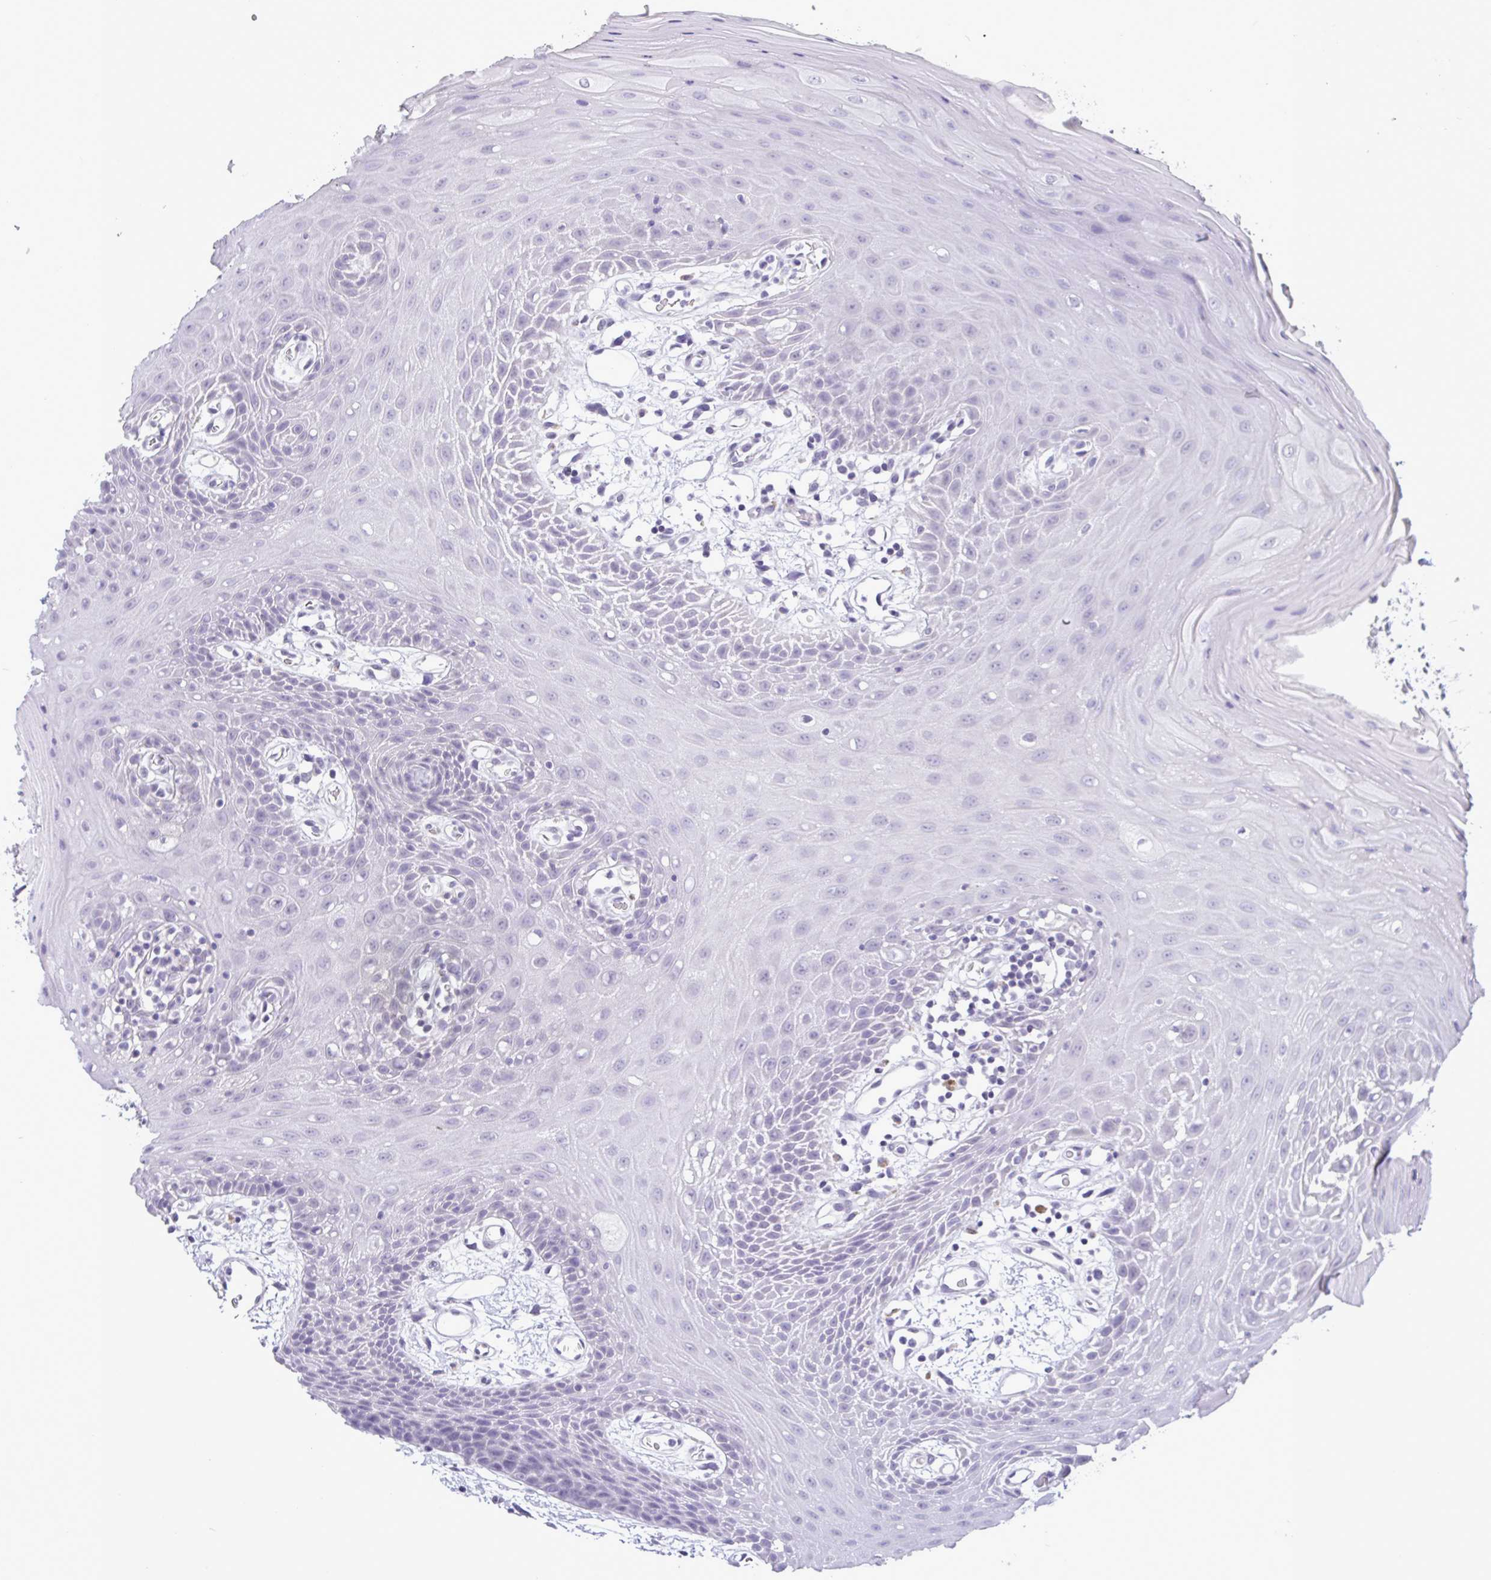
{"staining": {"intensity": "negative", "quantity": "none", "location": "none"}, "tissue": "oral mucosa", "cell_type": "Squamous epithelial cells", "image_type": "normal", "snomed": [{"axis": "morphology", "description": "Normal tissue, NOS"}, {"axis": "topography", "description": "Oral tissue"}], "caption": "An immunohistochemistry micrograph of benign oral mucosa is shown. There is no staining in squamous epithelial cells of oral mucosa.", "gene": "YBX2", "patient": {"sex": "female", "age": 59}}